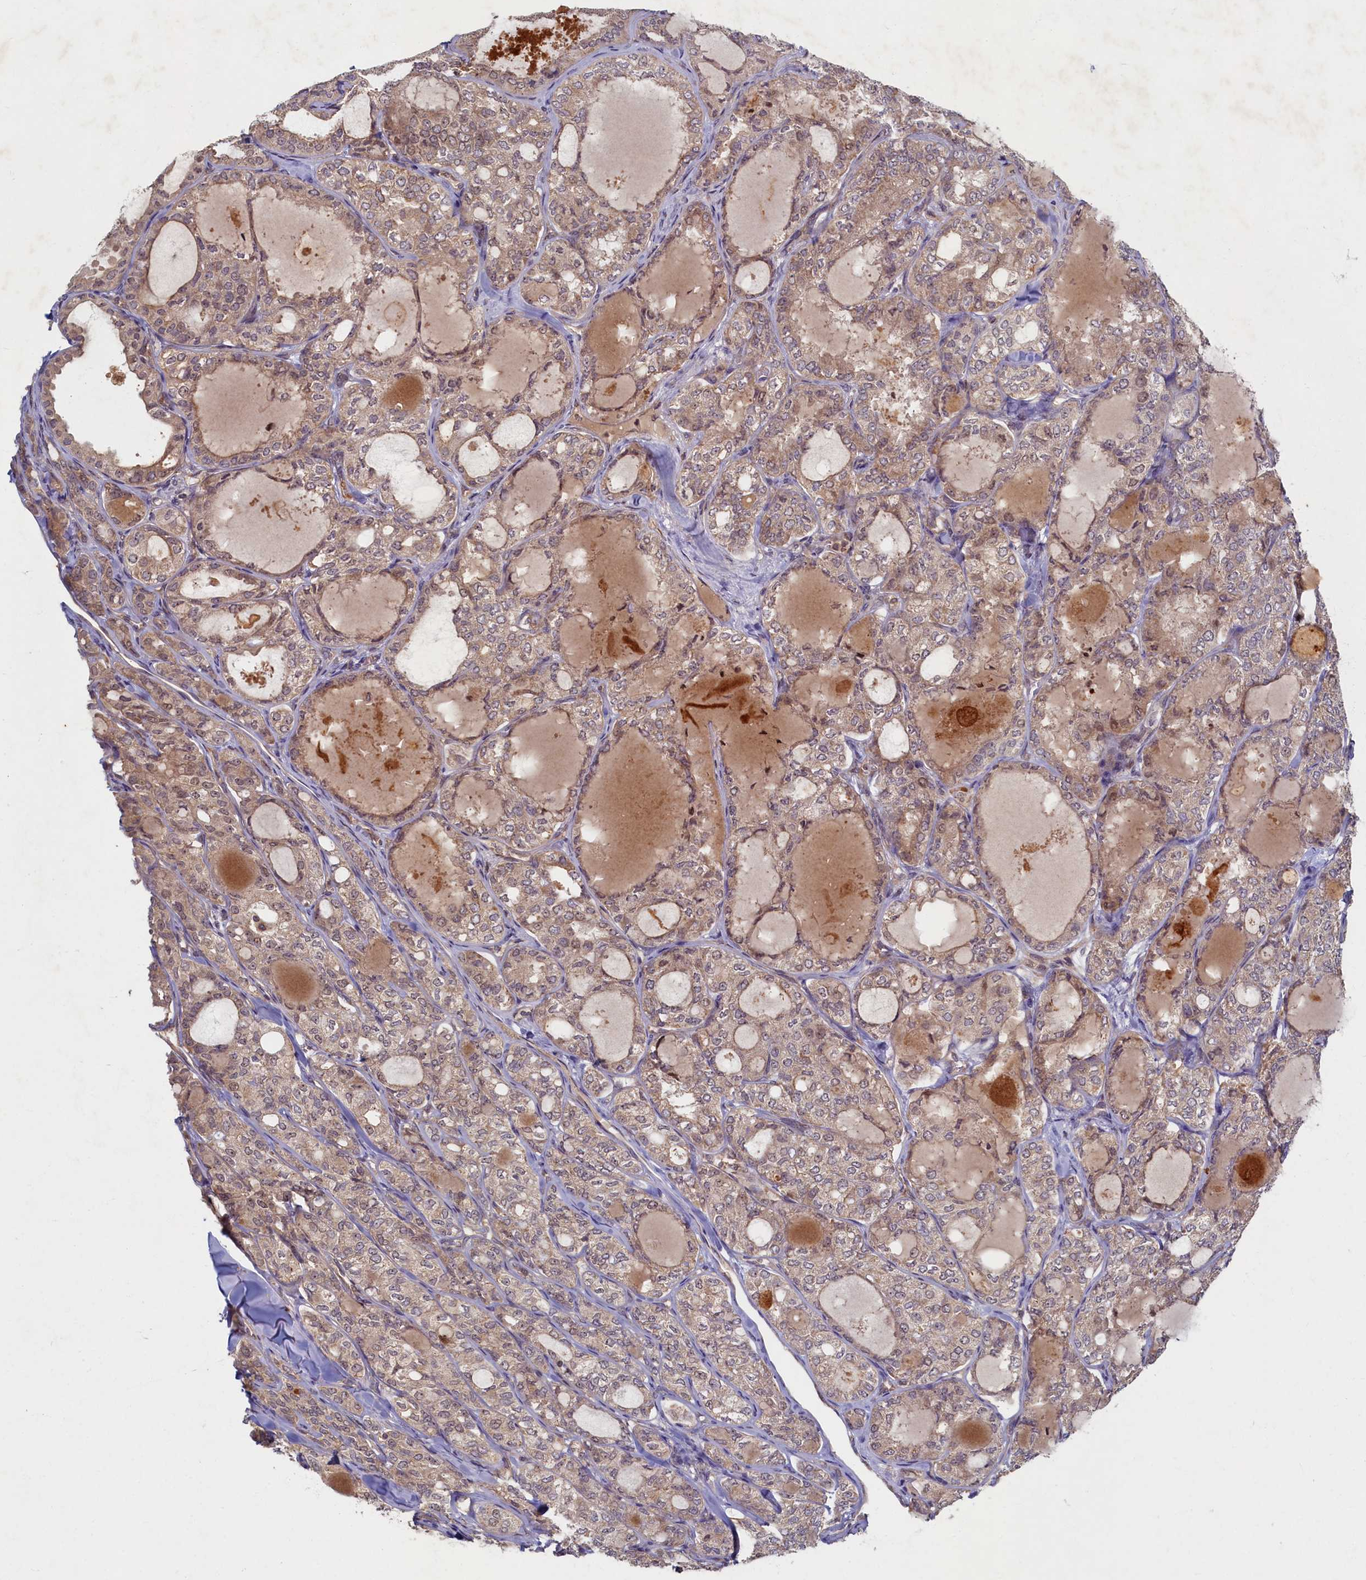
{"staining": {"intensity": "weak", "quantity": ">75%", "location": "cytoplasmic/membranous"}, "tissue": "thyroid cancer", "cell_type": "Tumor cells", "image_type": "cancer", "snomed": [{"axis": "morphology", "description": "Follicular adenoma carcinoma, NOS"}, {"axis": "topography", "description": "Thyroid gland"}], "caption": "Human follicular adenoma carcinoma (thyroid) stained for a protein (brown) displays weak cytoplasmic/membranous positive expression in about >75% of tumor cells.", "gene": "CEP20", "patient": {"sex": "male", "age": 75}}